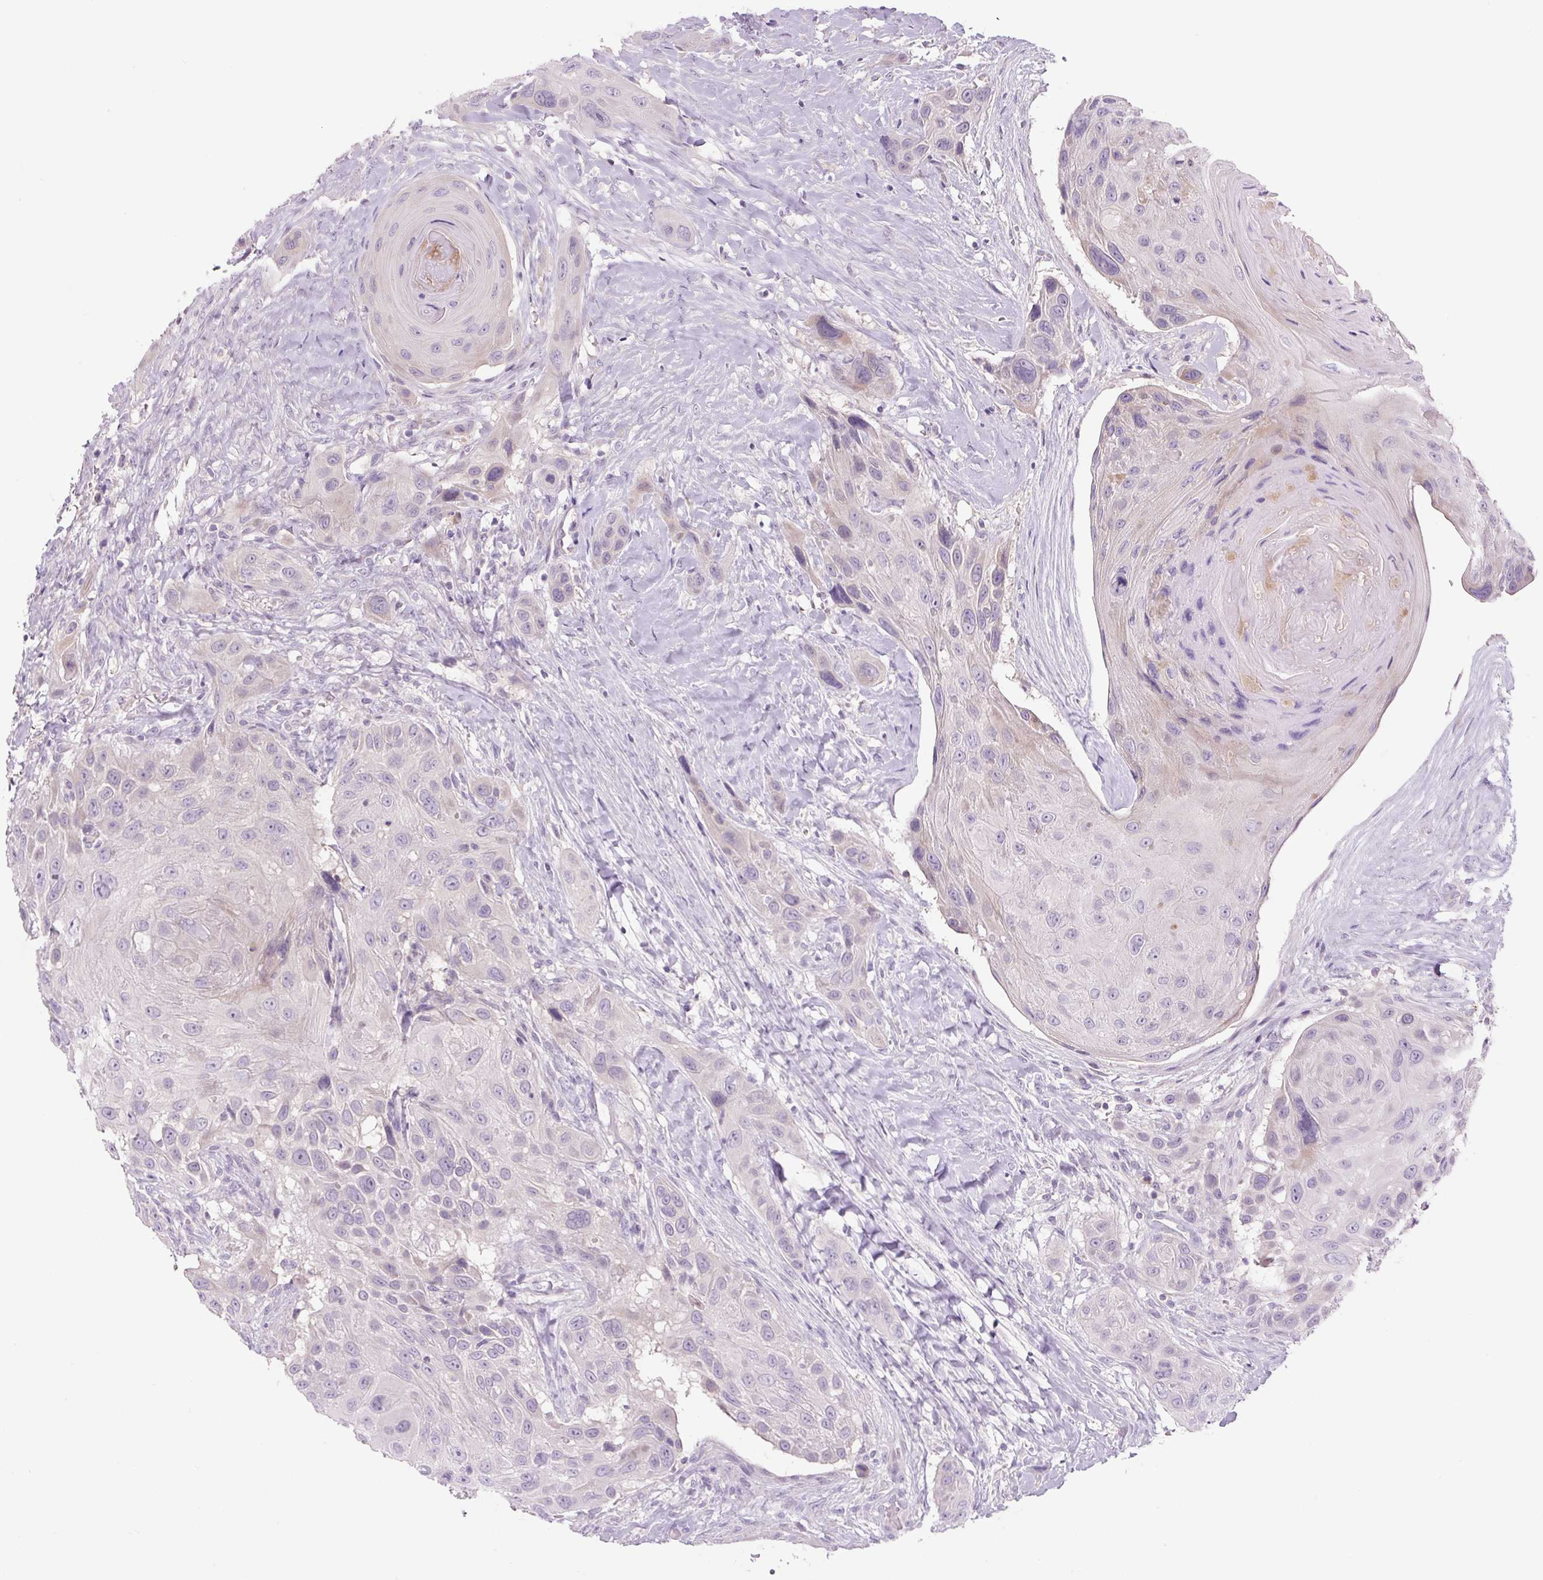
{"staining": {"intensity": "weak", "quantity": "<25%", "location": "cytoplasmic/membranous"}, "tissue": "head and neck cancer", "cell_type": "Tumor cells", "image_type": "cancer", "snomed": [{"axis": "morphology", "description": "Squamous cell carcinoma, NOS"}, {"axis": "topography", "description": "Head-Neck"}], "caption": "Squamous cell carcinoma (head and neck) stained for a protein using IHC exhibits no positivity tumor cells.", "gene": "TMEM100", "patient": {"sex": "male", "age": 81}}